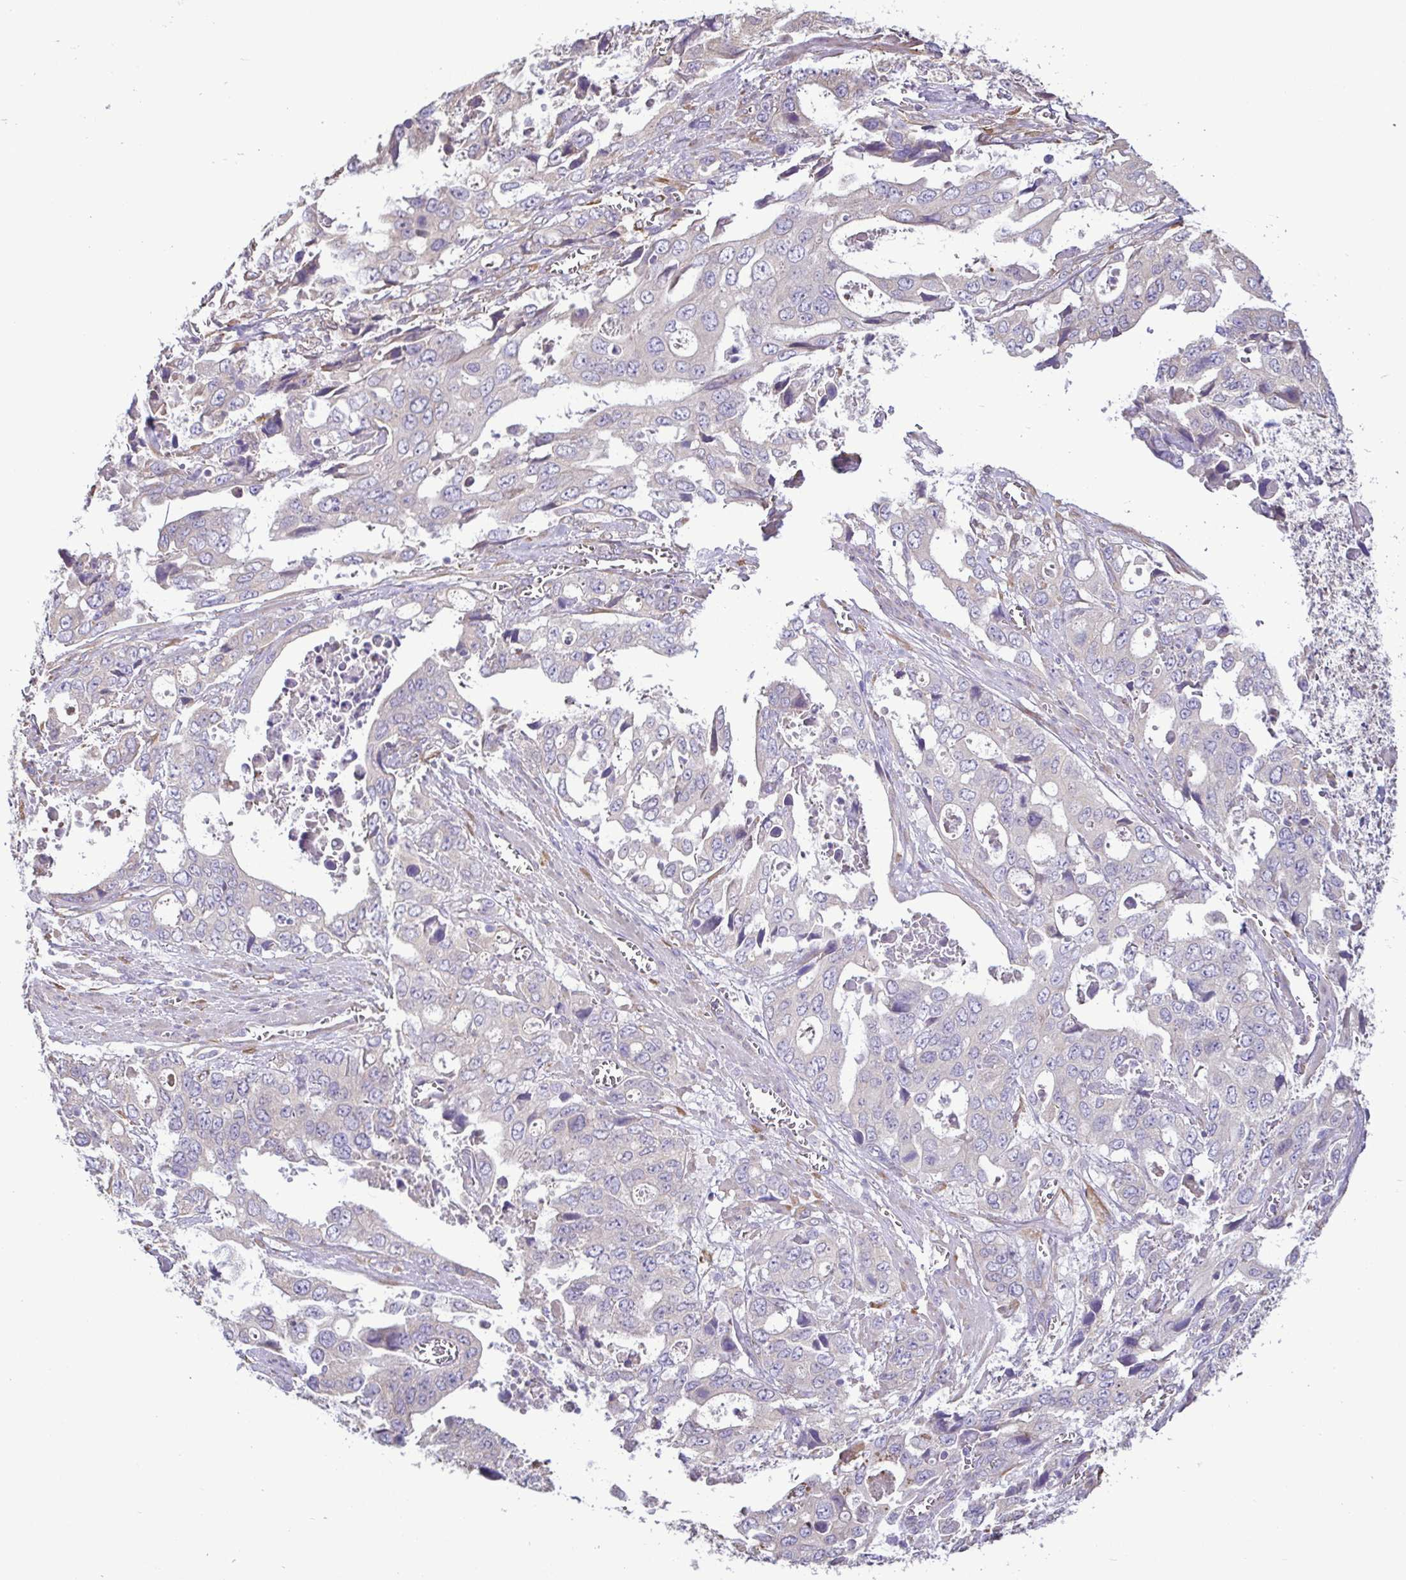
{"staining": {"intensity": "negative", "quantity": "none", "location": "none"}, "tissue": "stomach cancer", "cell_type": "Tumor cells", "image_type": "cancer", "snomed": [{"axis": "morphology", "description": "Adenocarcinoma, NOS"}, {"axis": "topography", "description": "Stomach, upper"}], "caption": "Immunohistochemistry (IHC) of stomach cancer (adenocarcinoma) shows no staining in tumor cells.", "gene": "MYL10", "patient": {"sex": "male", "age": 74}}